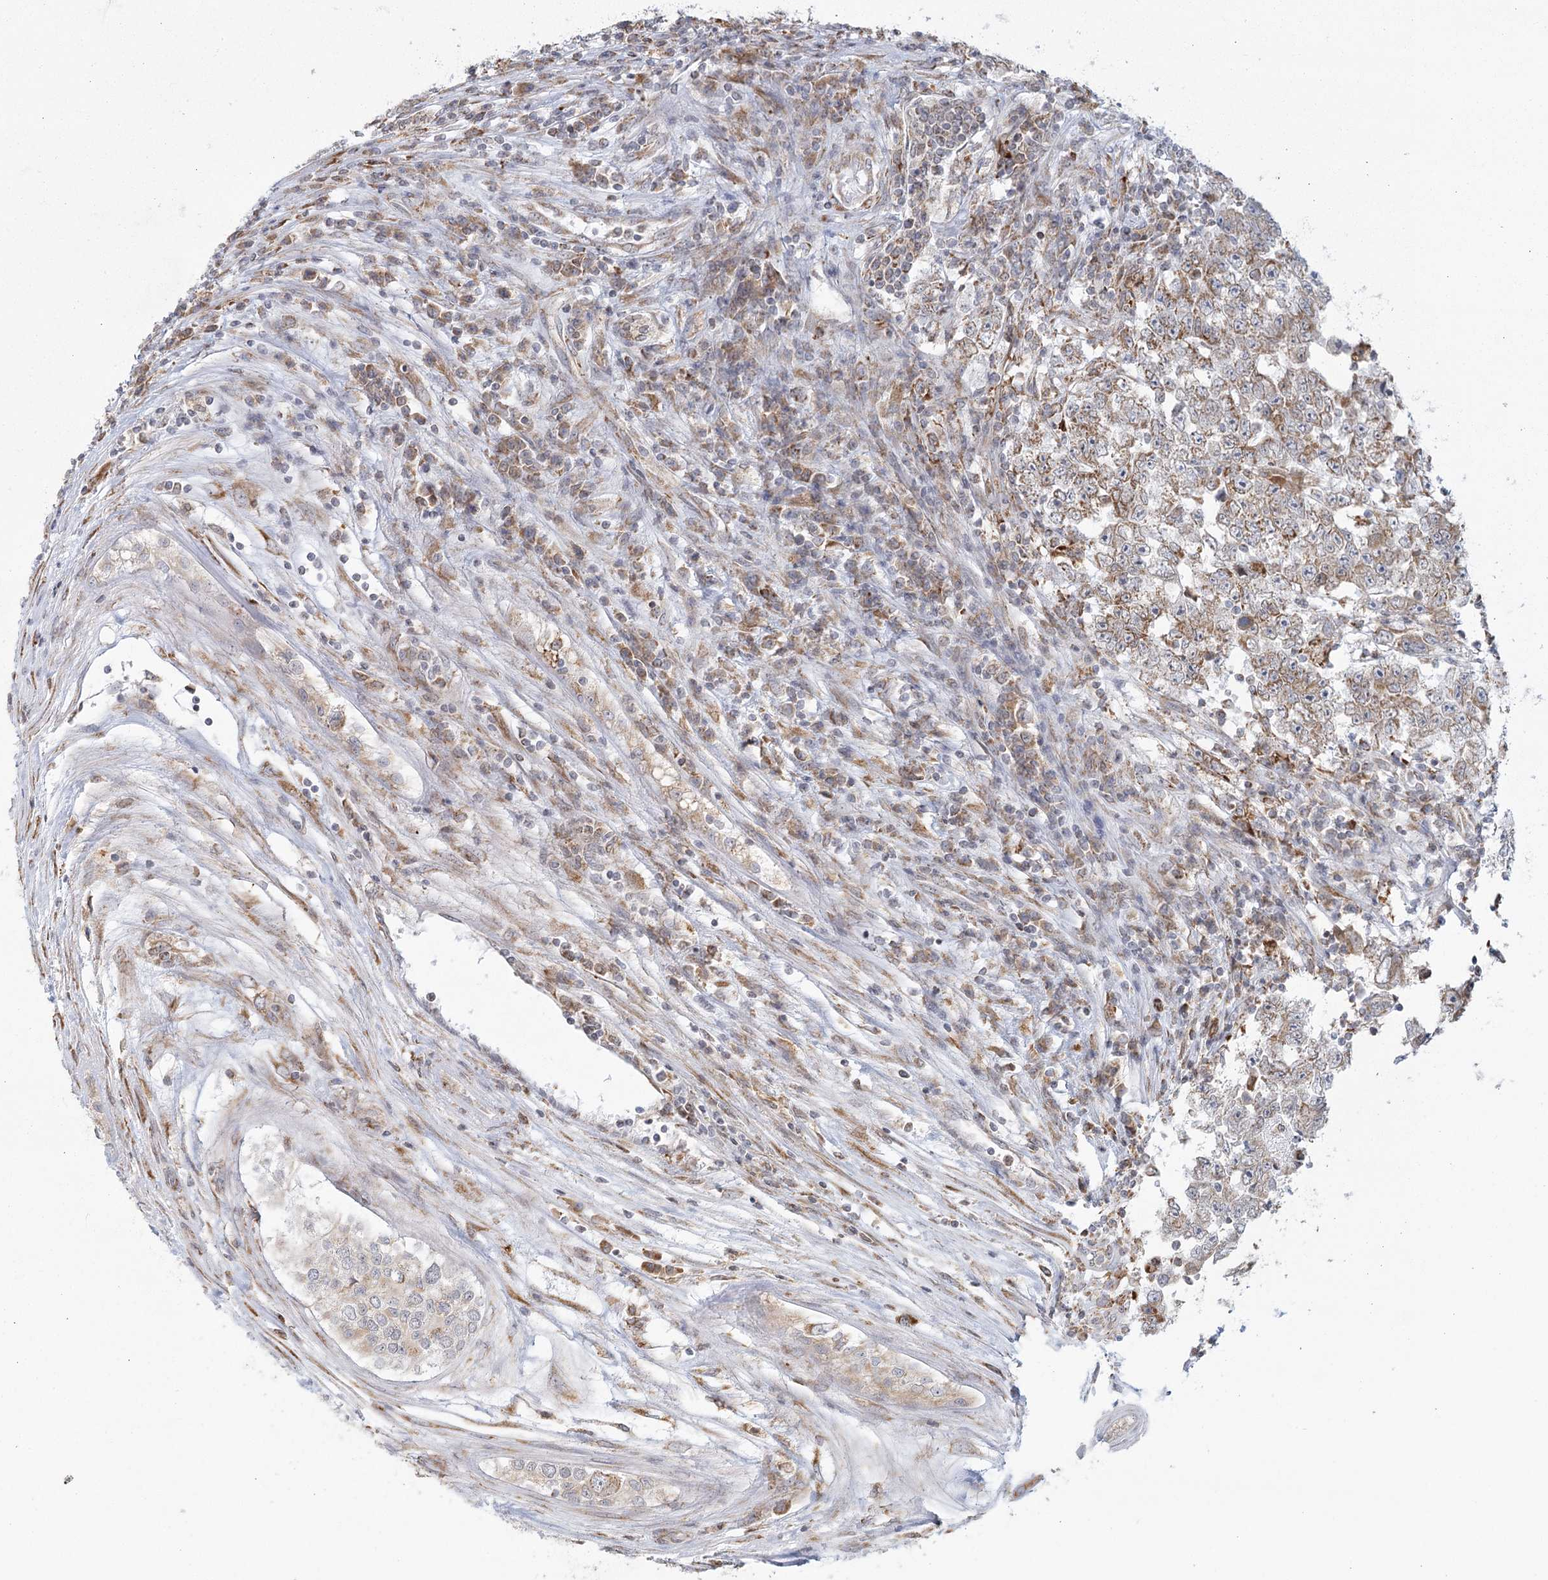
{"staining": {"intensity": "moderate", "quantity": "25%-75%", "location": "cytoplasmic/membranous"}, "tissue": "testis cancer", "cell_type": "Tumor cells", "image_type": "cancer", "snomed": [{"axis": "morphology", "description": "Carcinoma, Embryonal, NOS"}, {"axis": "topography", "description": "Testis"}], "caption": "Testis embryonal carcinoma stained for a protein (brown) displays moderate cytoplasmic/membranous positive staining in approximately 25%-75% of tumor cells.", "gene": "LACTB", "patient": {"sex": "male", "age": 25}}